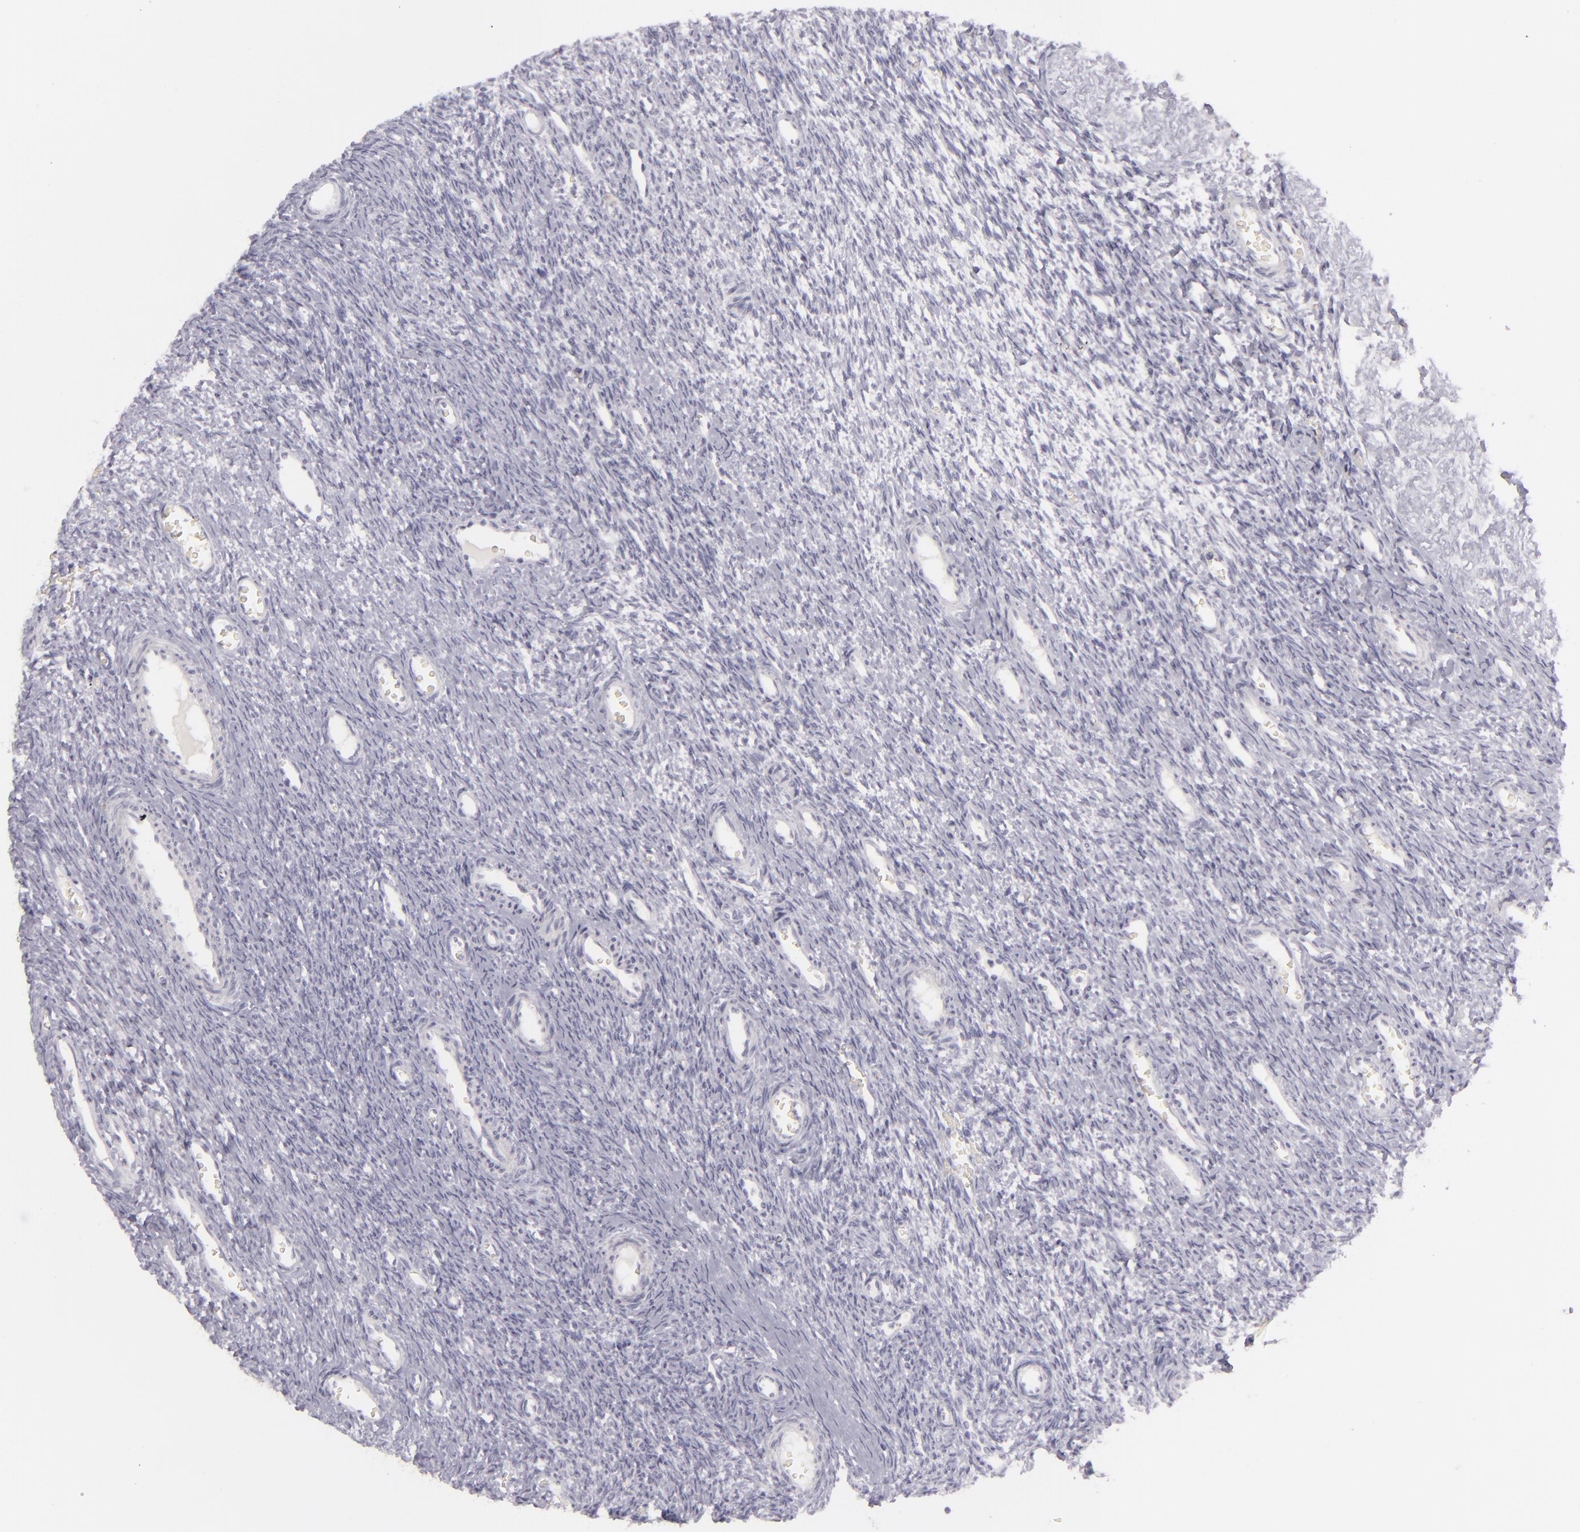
{"staining": {"intensity": "negative", "quantity": "none", "location": "none"}, "tissue": "ovary", "cell_type": "Follicle cells", "image_type": "normal", "snomed": [{"axis": "morphology", "description": "Normal tissue, NOS"}, {"axis": "topography", "description": "Ovary"}], "caption": "IHC photomicrograph of normal human ovary stained for a protein (brown), which demonstrates no staining in follicle cells.", "gene": "CDX2", "patient": {"sex": "female", "age": 39}}